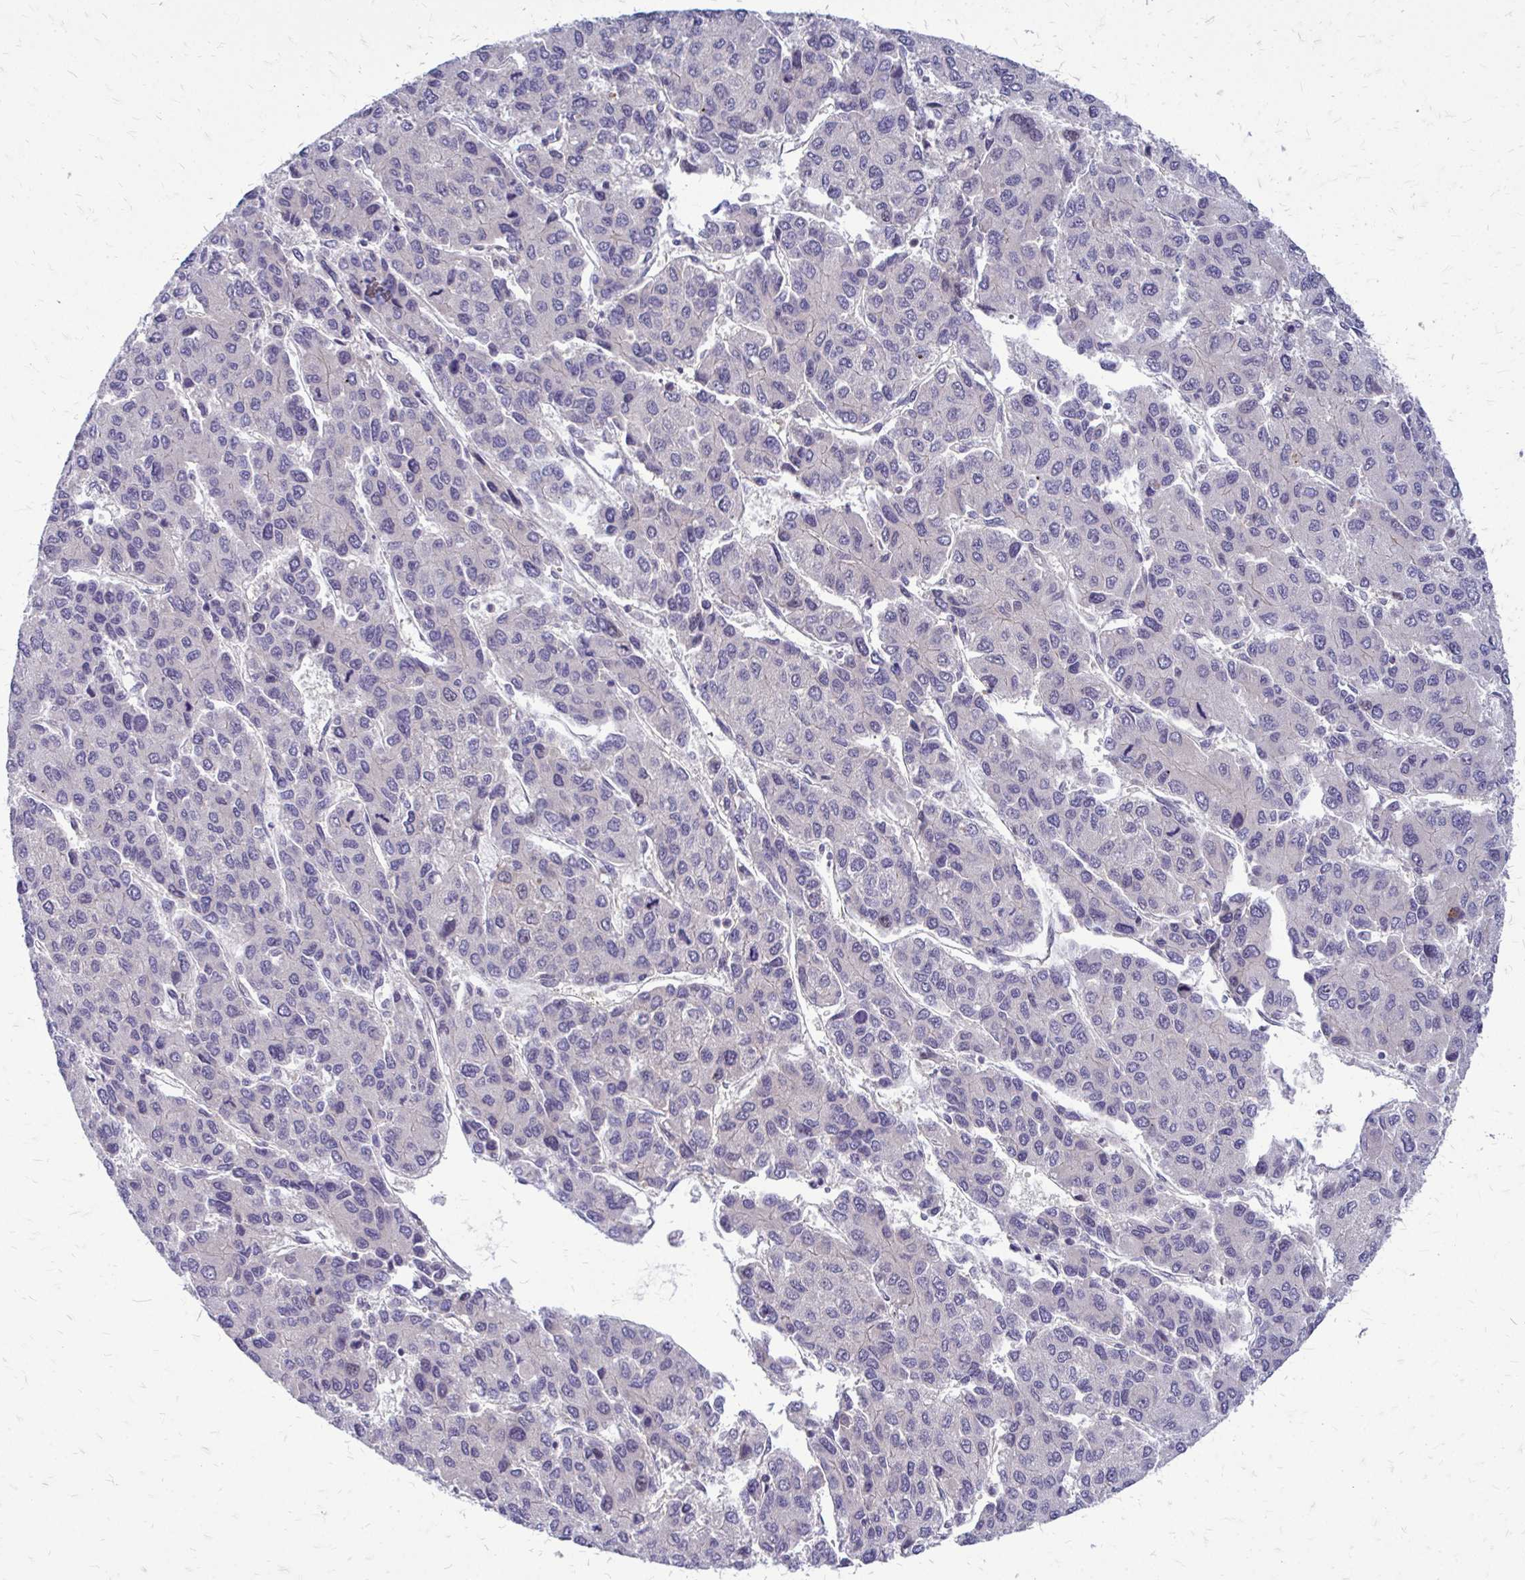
{"staining": {"intensity": "negative", "quantity": "none", "location": "none"}, "tissue": "liver cancer", "cell_type": "Tumor cells", "image_type": "cancer", "snomed": [{"axis": "morphology", "description": "Carcinoma, Hepatocellular, NOS"}, {"axis": "topography", "description": "Liver"}], "caption": "Photomicrograph shows no significant protein expression in tumor cells of liver cancer (hepatocellular carcinoma).", "gene": "PPDPFL", "patient": {"sex": "female", "age": 66}}